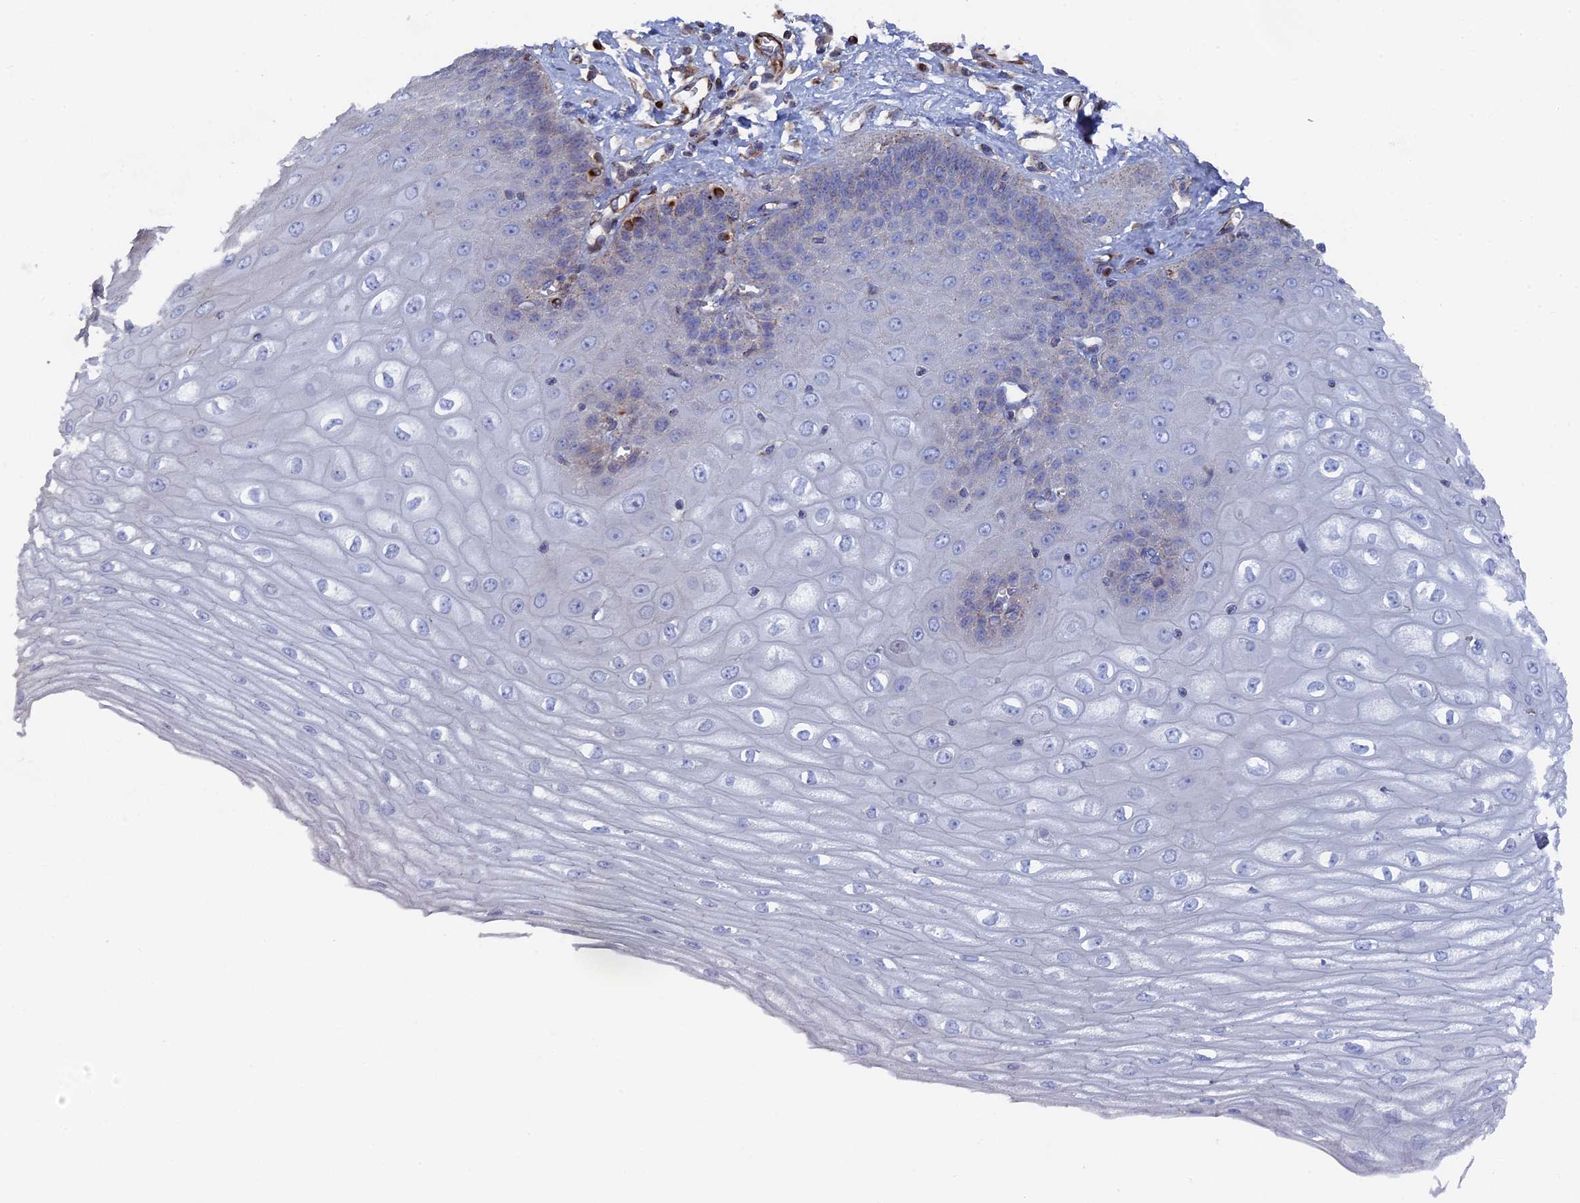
{"staining": {"intensity": "negative", "quantity": "none", "location": "none"}, "tissue": "esophagus", "cell_type": "Squamous epithelial cells", "image_type": "normal", "snomed": [{"axis": "morphology", "description": "Normal tissue, NOS"}, {"axis": "topography", "description": "Esophagus"}], "caption": "Immunohistochemistry image of benign esophagus stained for a protein (brown), which reveals no staining in squamous epithelial cells.", "gene": "SMG9", "patient": {"sex": "male", "age": 60}}